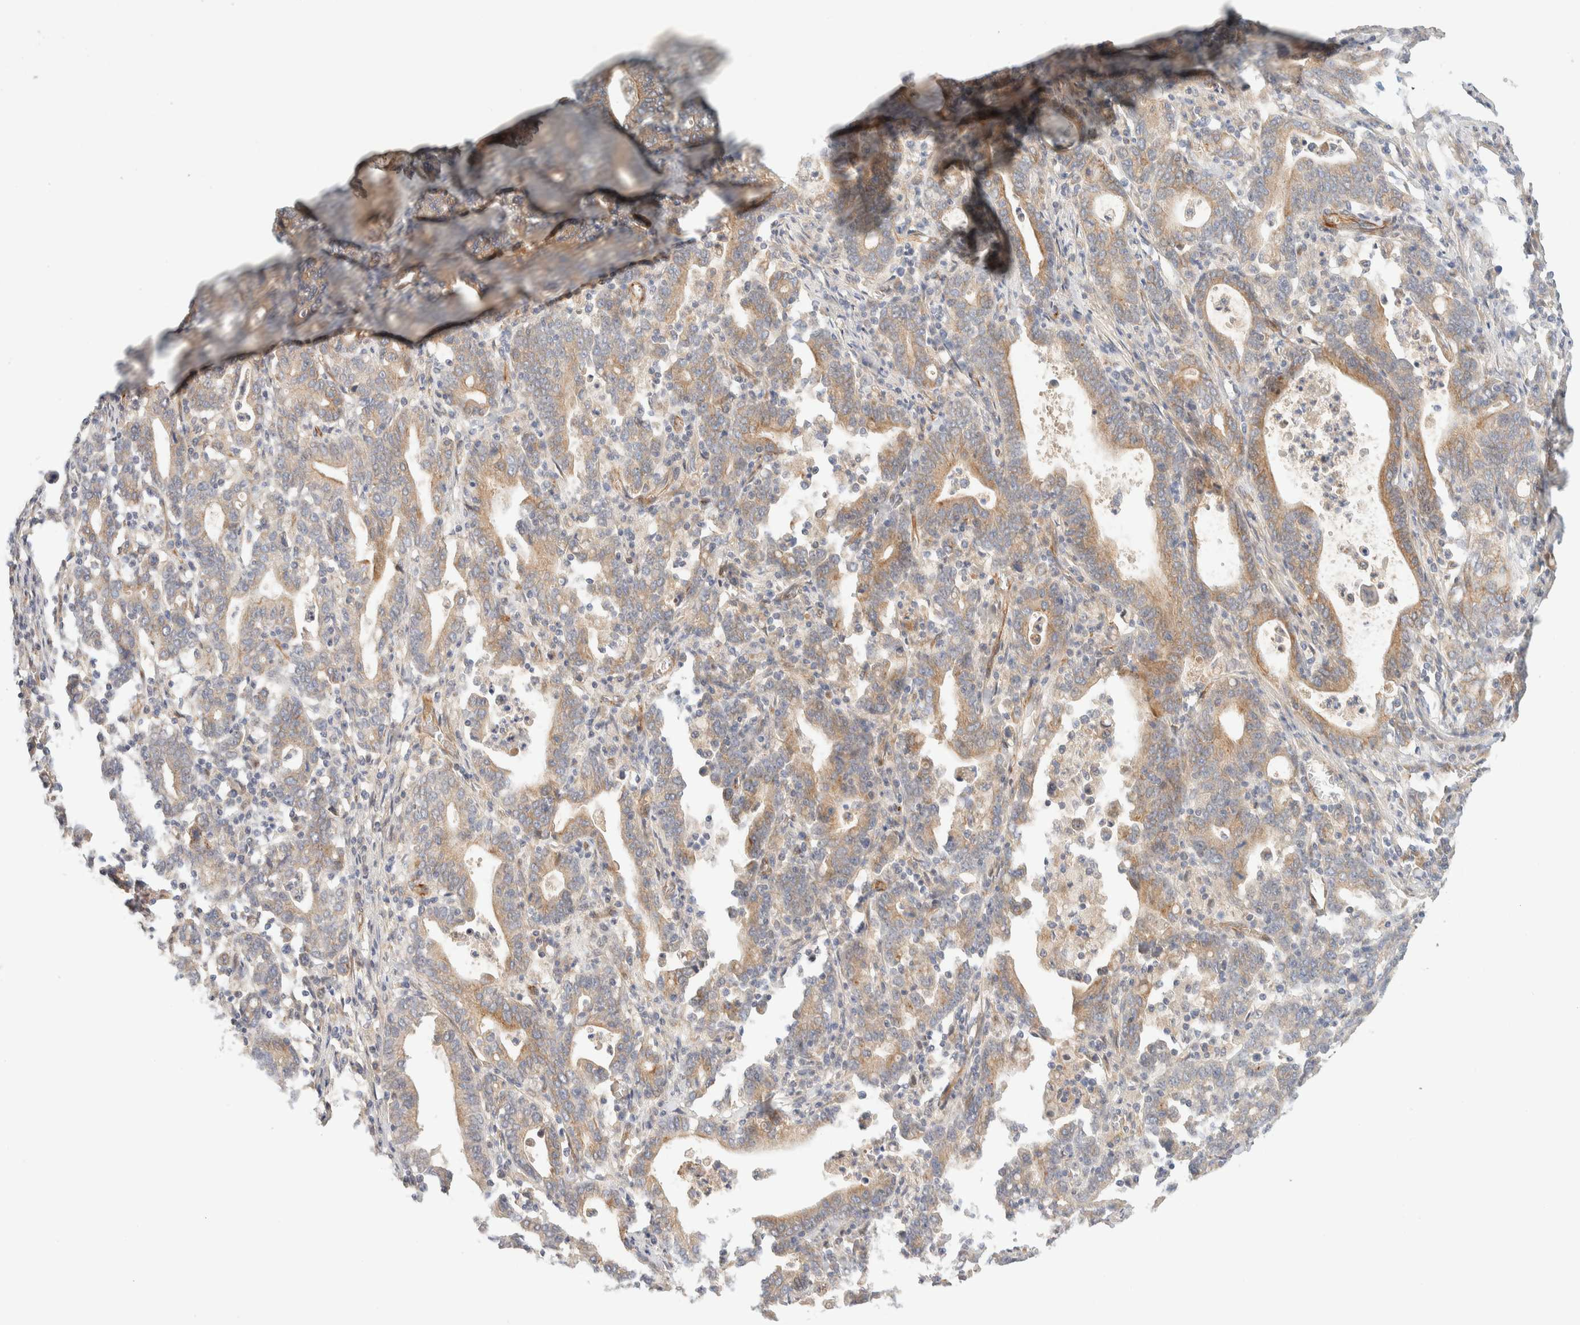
{"staining": {"intensity": "moderate", "quantity": "25%-75%", "location": "cytoplasmic/membranous"}, "tissue": "stomach cancer", "cell_type": "Tumor cells", "image_type": "cancer", "snomed": [{"axis": "morphology", "description": "Adenocarcinoma, NOS"}, {"axis": "topography", "description": "Stomach, upper"}], "caption": "Immunohistochemistry of human adenocarcinoma (stomach) exhibits medium levels of moderate cytoplasmic/membranous staining in approximately 25%-75% of tumor cells.", "gene": "FAT1", "patient": {"sex": "male", "age": 69}}